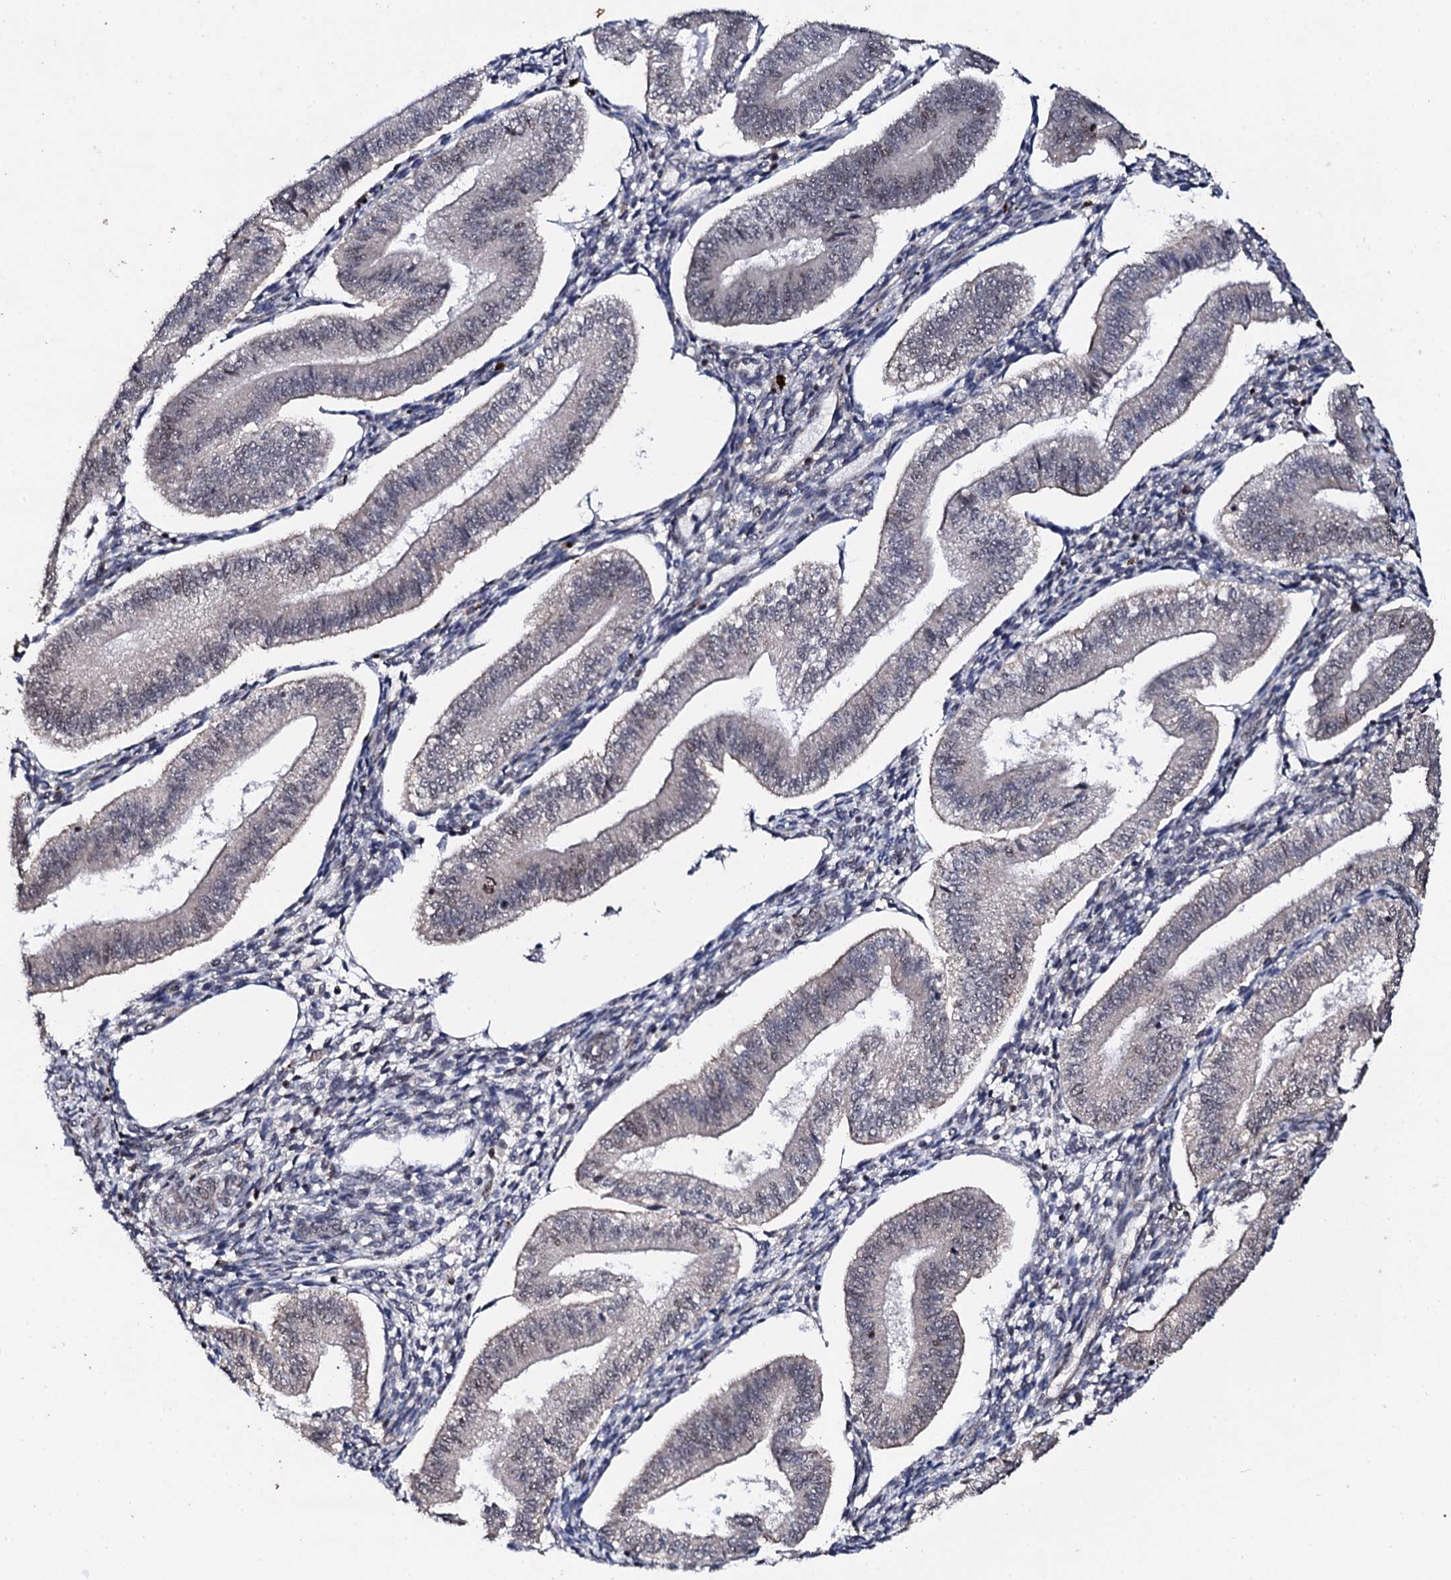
{"staining": {"intensity": "negative", "quantity": "none", "location": "none"}, "tissue": "endometrium", "cell_type": "Cells in endometrial stroma", "image_type": "normal", "snomed": [{"axis": "morphology", "description": "Normal tissue, NOS"}, {"axis": "topography", "description": "Endometrium"}], "caption": "Immunohistochemical staining of normal endometrium reveals no significant staining in cells in endometrial stroma. (Stains: DAB (3,3'-diaminobenzidine) IHC with hematoxylin counter stain, Microscopy: brightfield microscopy at high magnification).", "gene": "FAM111A", "patient": {"sex": "female", "age": 34}}